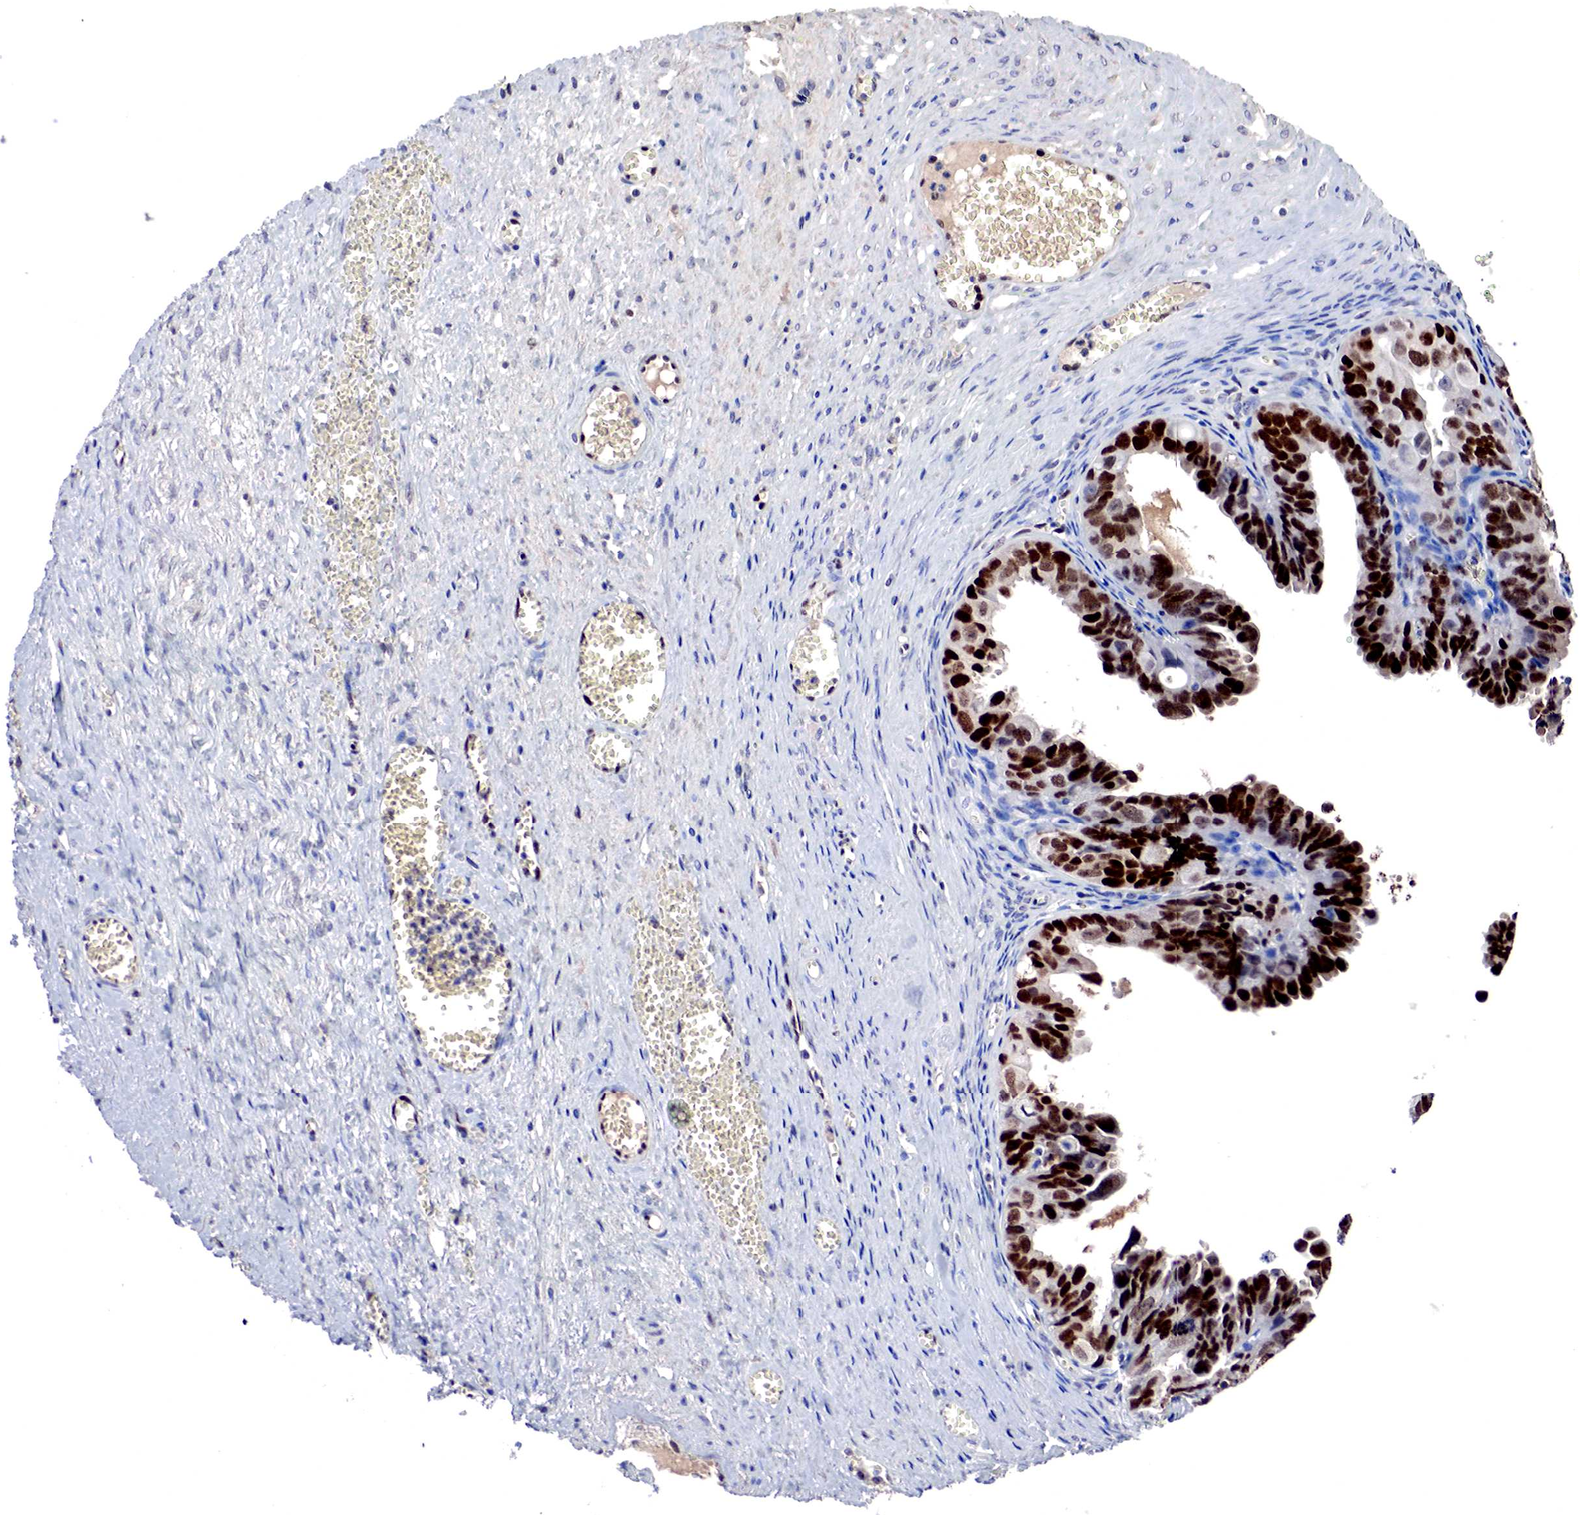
{"staining": {"intensity": "strong", "quantity": ">75%", "location": "nuclear"}, "tissue": "ovarian cancer", "cell_type": "Tumor cells", "image_type": "cancer", "snomed": [{"axis": "morphology", "description": "Carcinoma, endometroid"}, {"axis": "topography", "description": "Ovary"}], "caption": "IHC of ovarian endometroid carcinoma shows high levels of strong nuclear positivity in approximately >75% of tumor cells.", "gene": "DACH2", "patient": {"sex": "female", "age": 85}}